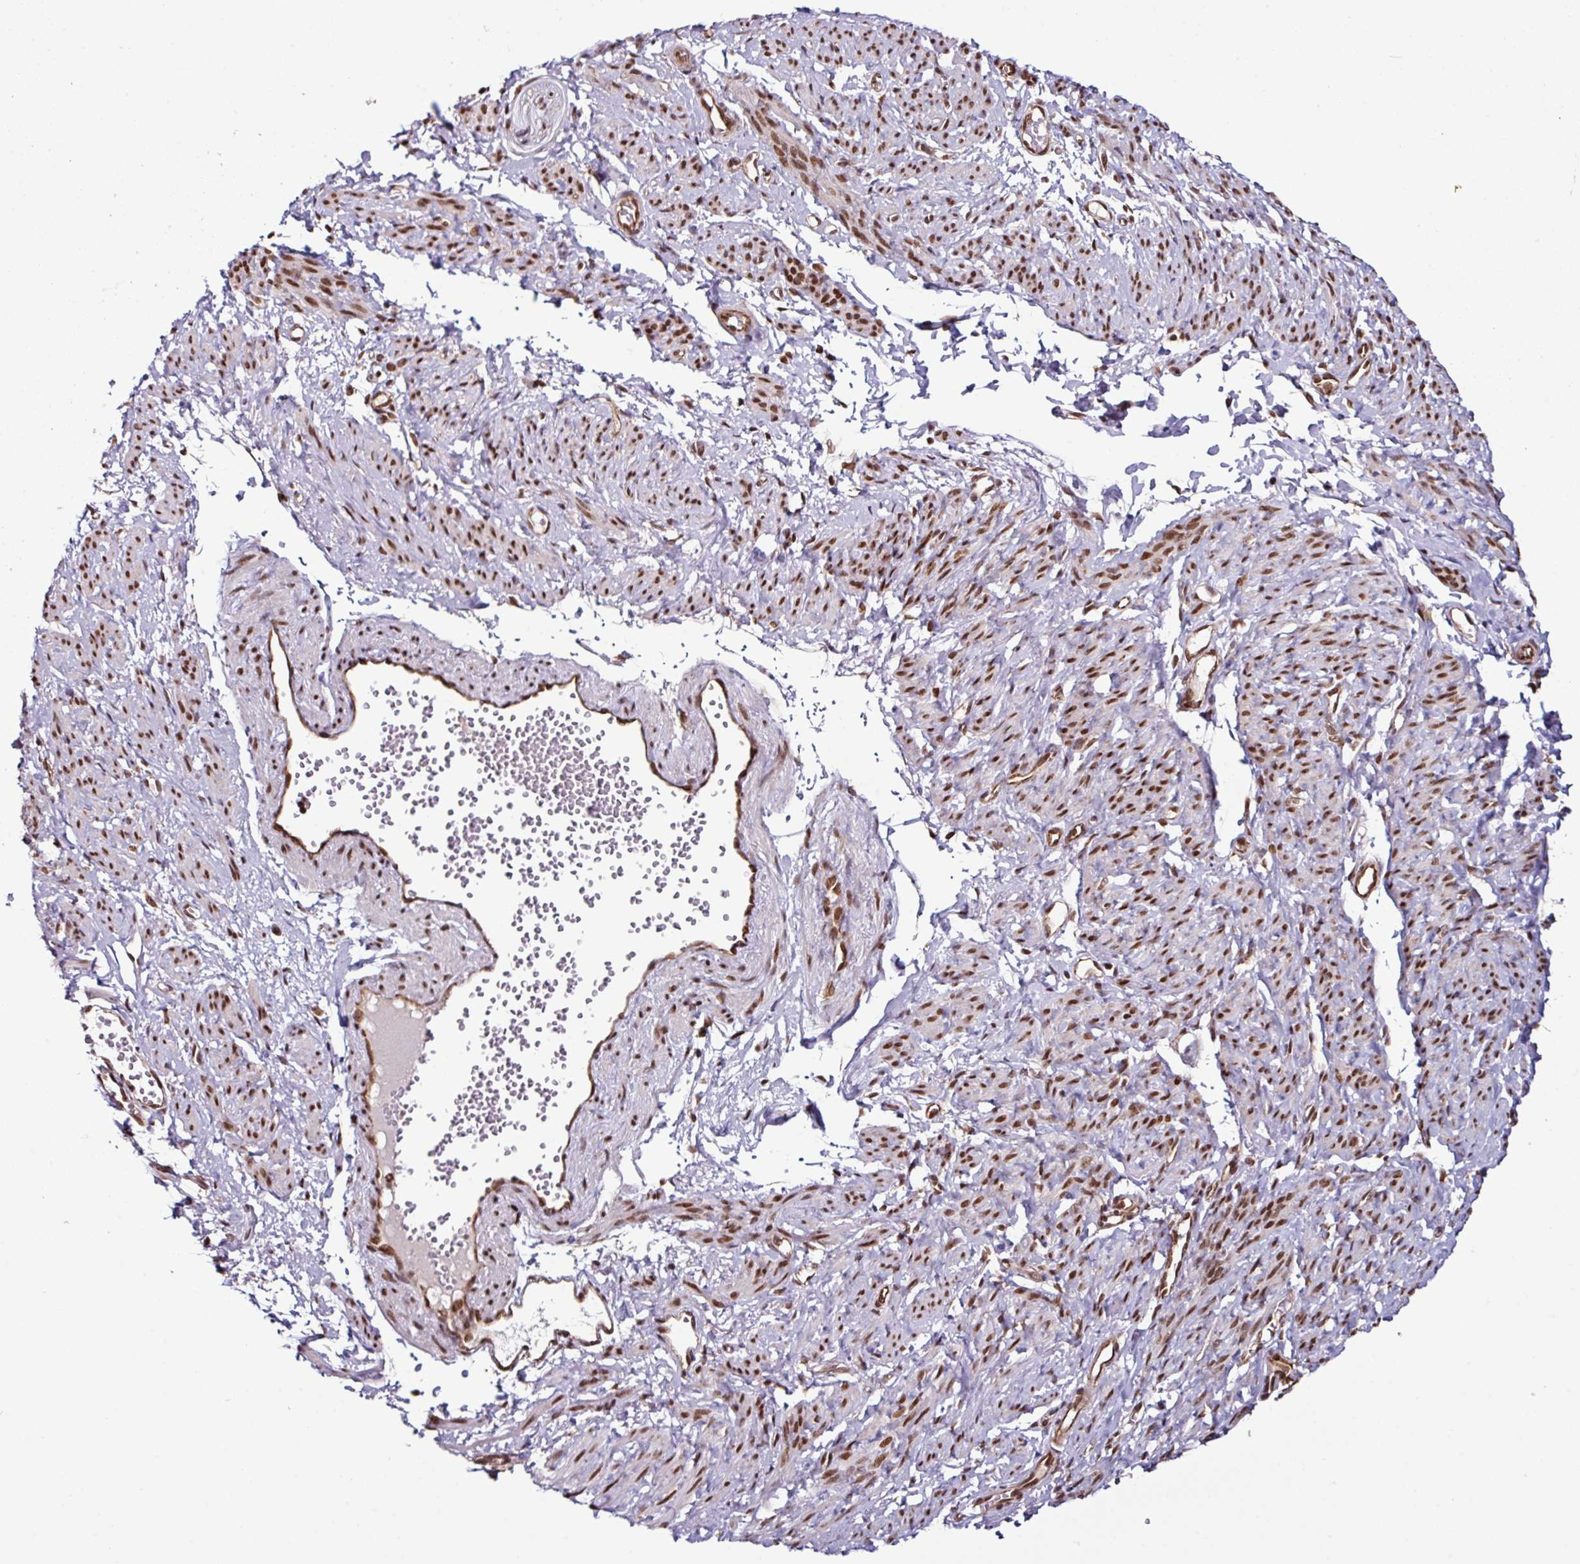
{"staining": {"intensity": "moderate", "quantity": ">75%", "location": "nuclear"}, "tissue": "smooth muscle", "cell_type": "Smooth muscle cells", "image_type": "normal", "snomed": [{"axis": "morphology", "description": "Normal tissue, NOS"}, {"axis": "topography", "description": "Smooth muscle"}], "caption": "Smooth muscle cells exhibit moderate nuclear positivity in approximately >75% of cells in normal smooth muscle.", "gene": "MORF4L2", "patient": {"sex": "female", "age": 65}}